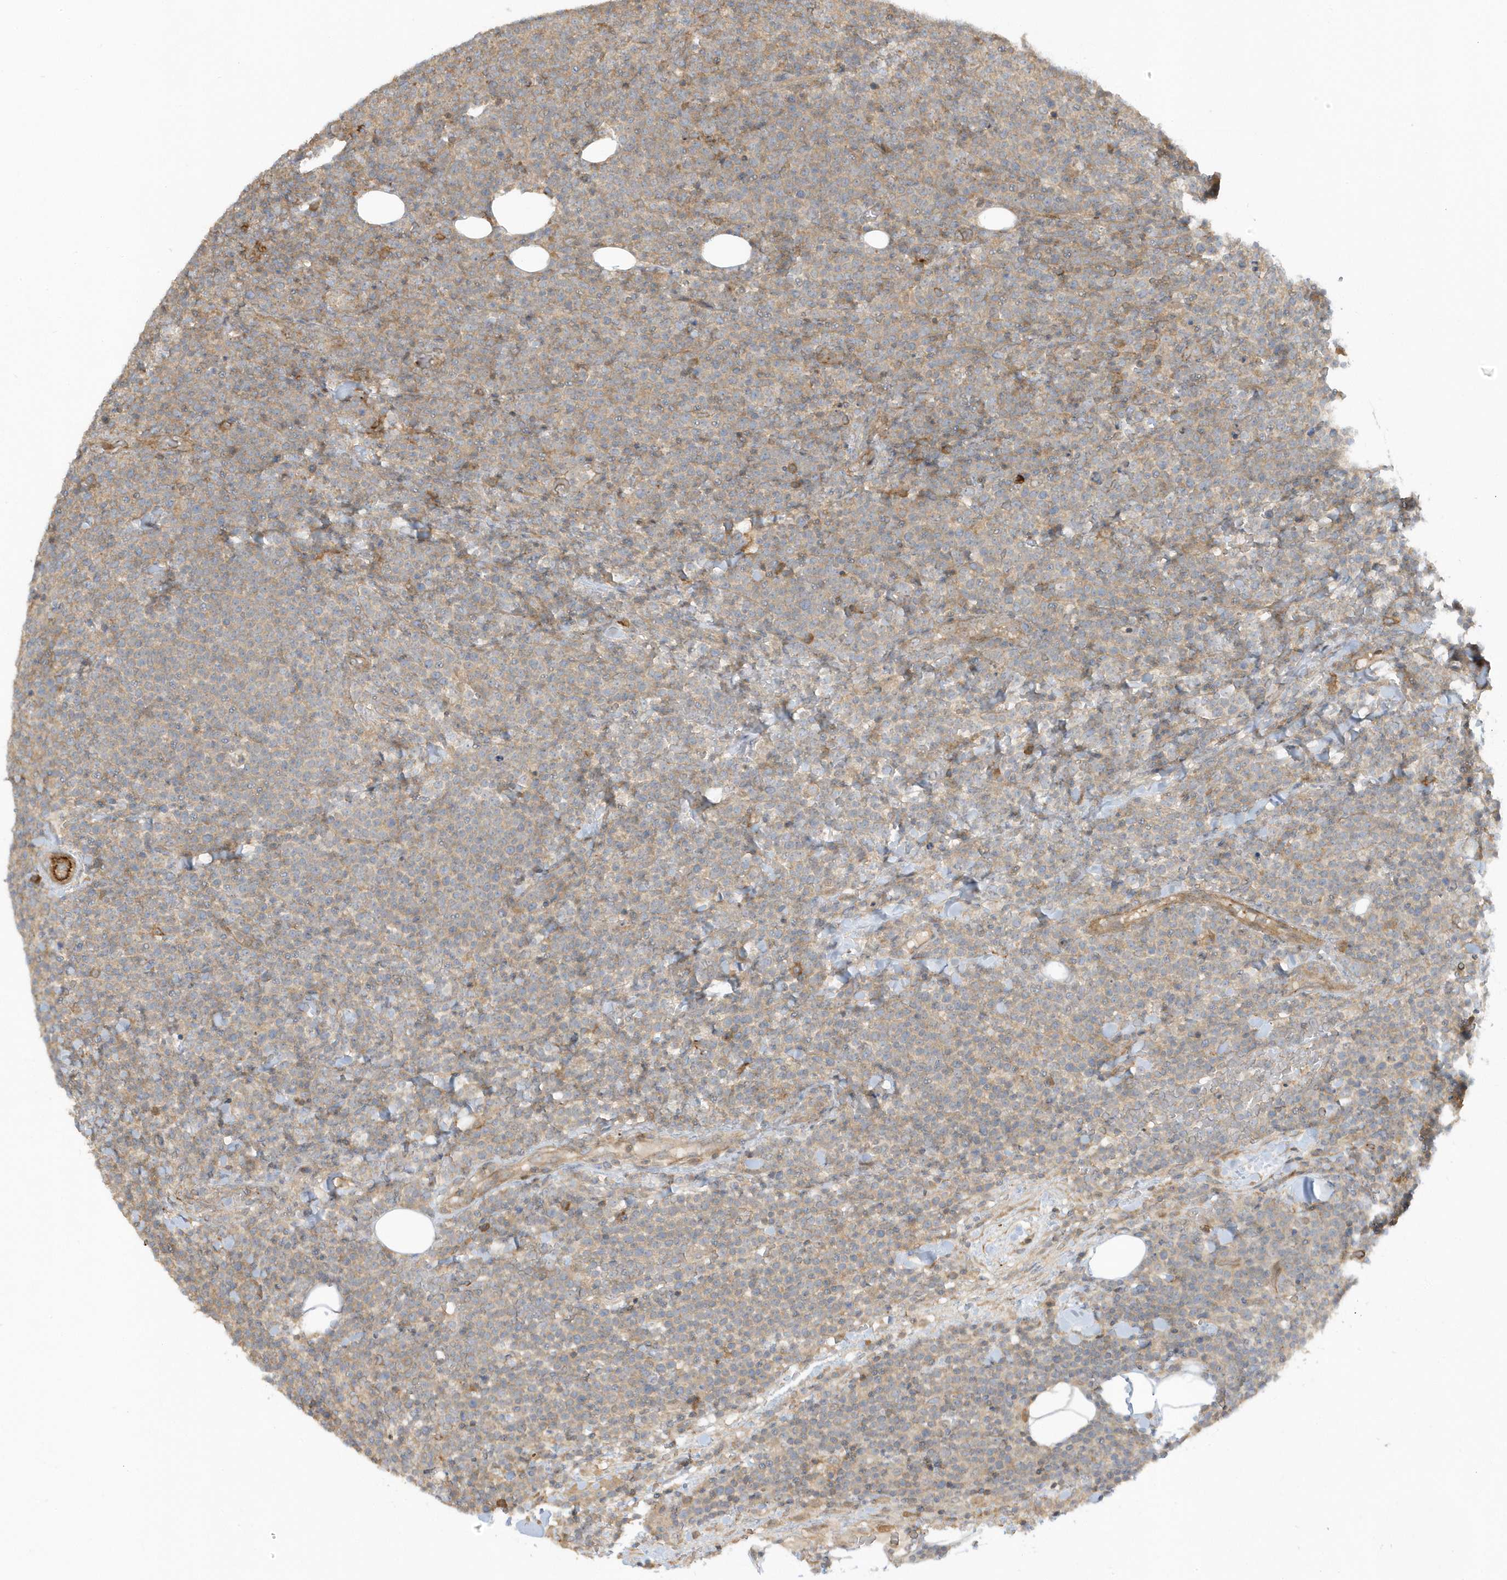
{"staining": {"intensity": "weak", "quantity": "25%-75%", "location": "cytoplasmic/membranous"}, "tissue": "lymphoma", "cell_type": "Tumor cells", "image_type": "cancer", "snomed": [{"axis": "morphology", "description": "Malignant lymphoma, non-Hodgkin's type, High grade"}, {"axis": "topography", "description": "Lymph node"}], "caption": "Immunohistochemical staining of high-grade malignant lymphoma, non-Hodgkin's type exhibits weak cytoplasmic/membranous protein expression in approximately 25%-75% of tumor cells.", "gene": "ZBTB8A", "patient": {"sex": "male", "age": 61}}